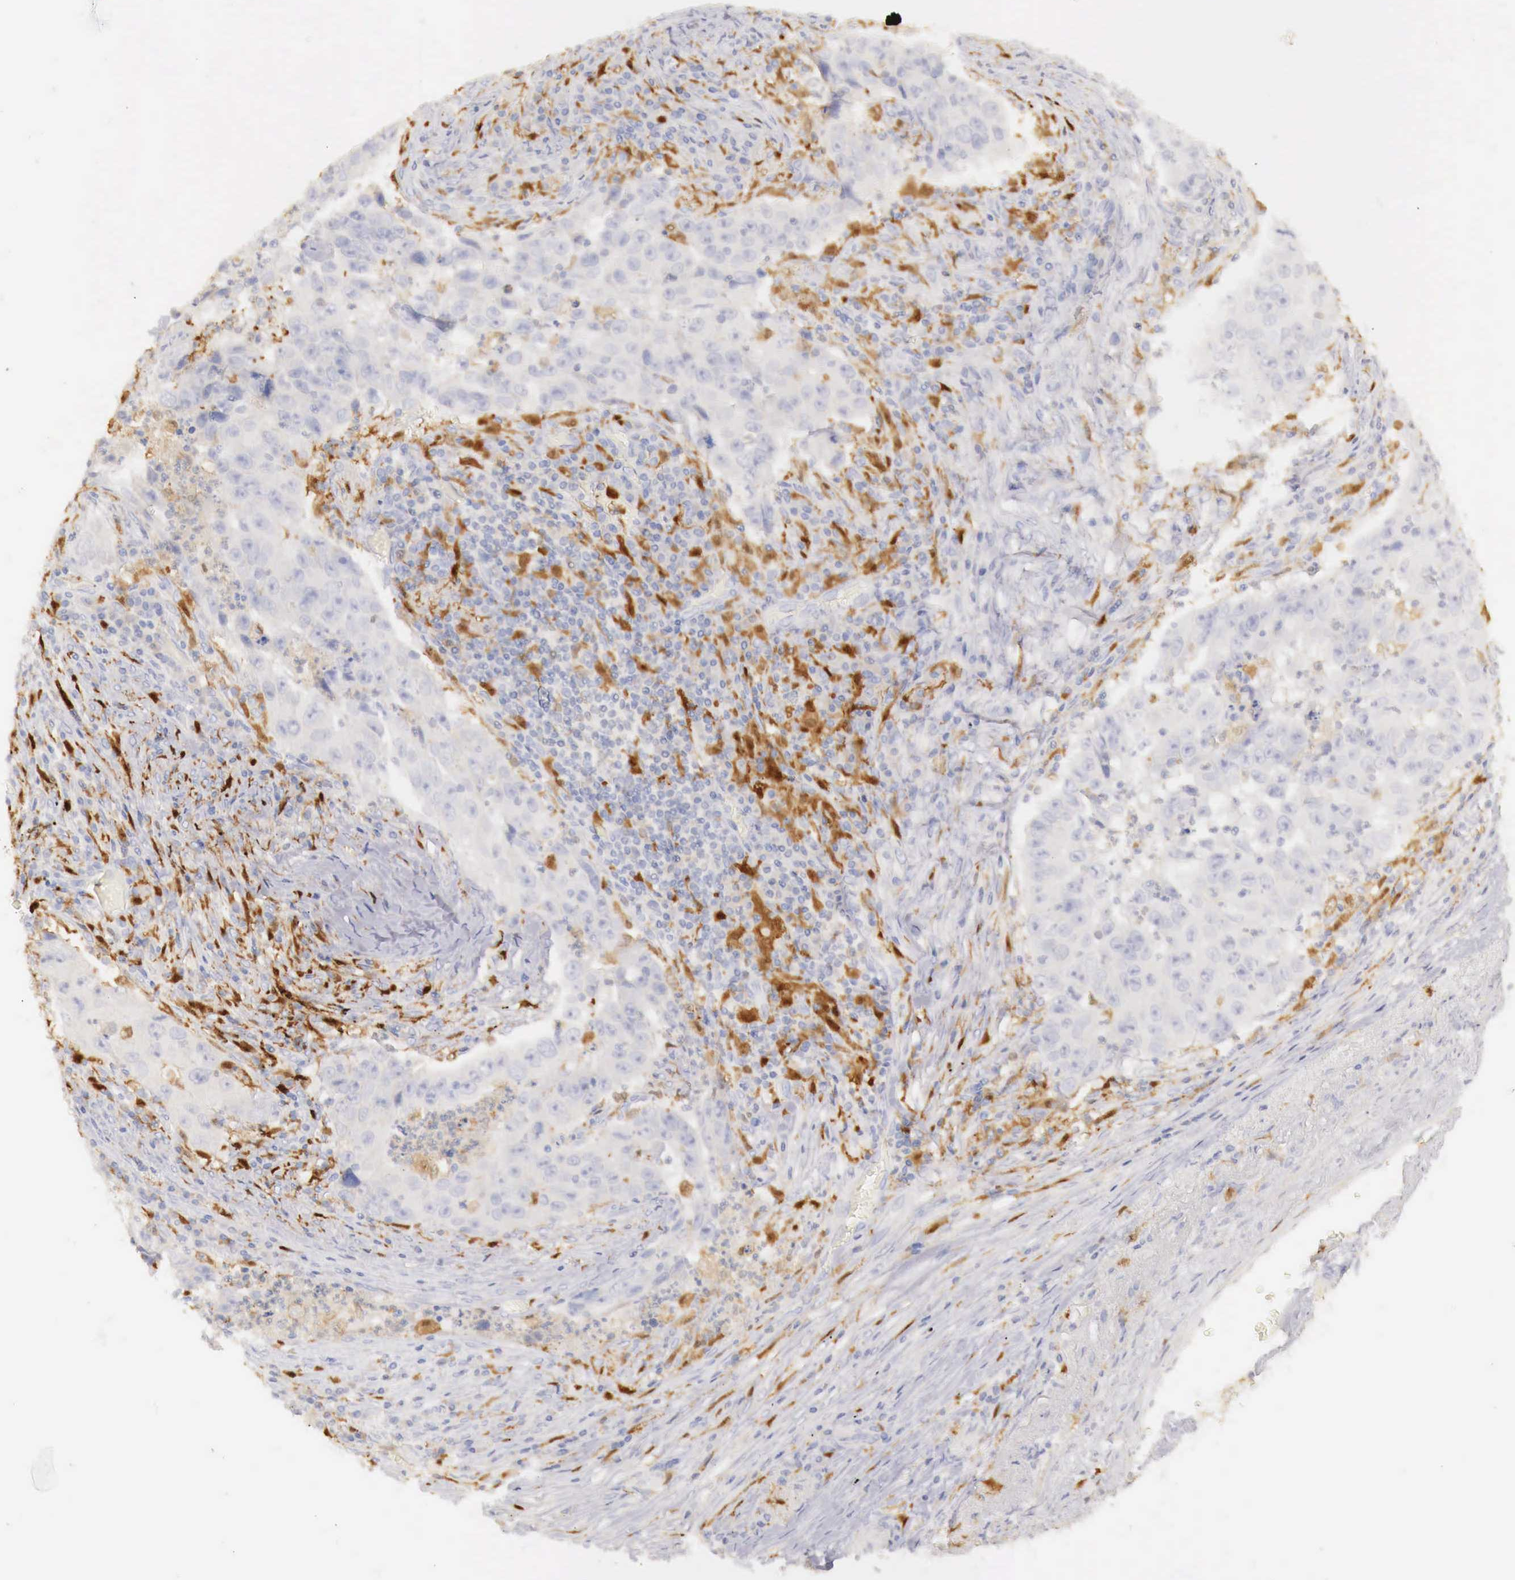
{"staining": {"intensity": "negative", "quantity": "none", "location": "none"}, "tissue": "lung cancer", "cell_type": "Tumor cells", "image_type": "cancer", "snomed": [{"axis": "morphology", "description": "Squamous cell carcinoma, NOS"}, {"axis": "topography", "description": "Lung"}], "caption": "High power microscopy micrograph of an immunohistochemistry histopathology image of squamous cell carcinoma (lung), revealing no significant expression in tumor cells.", "gene": "RENBP", "patient": {"sex": "male", "age": 64}}